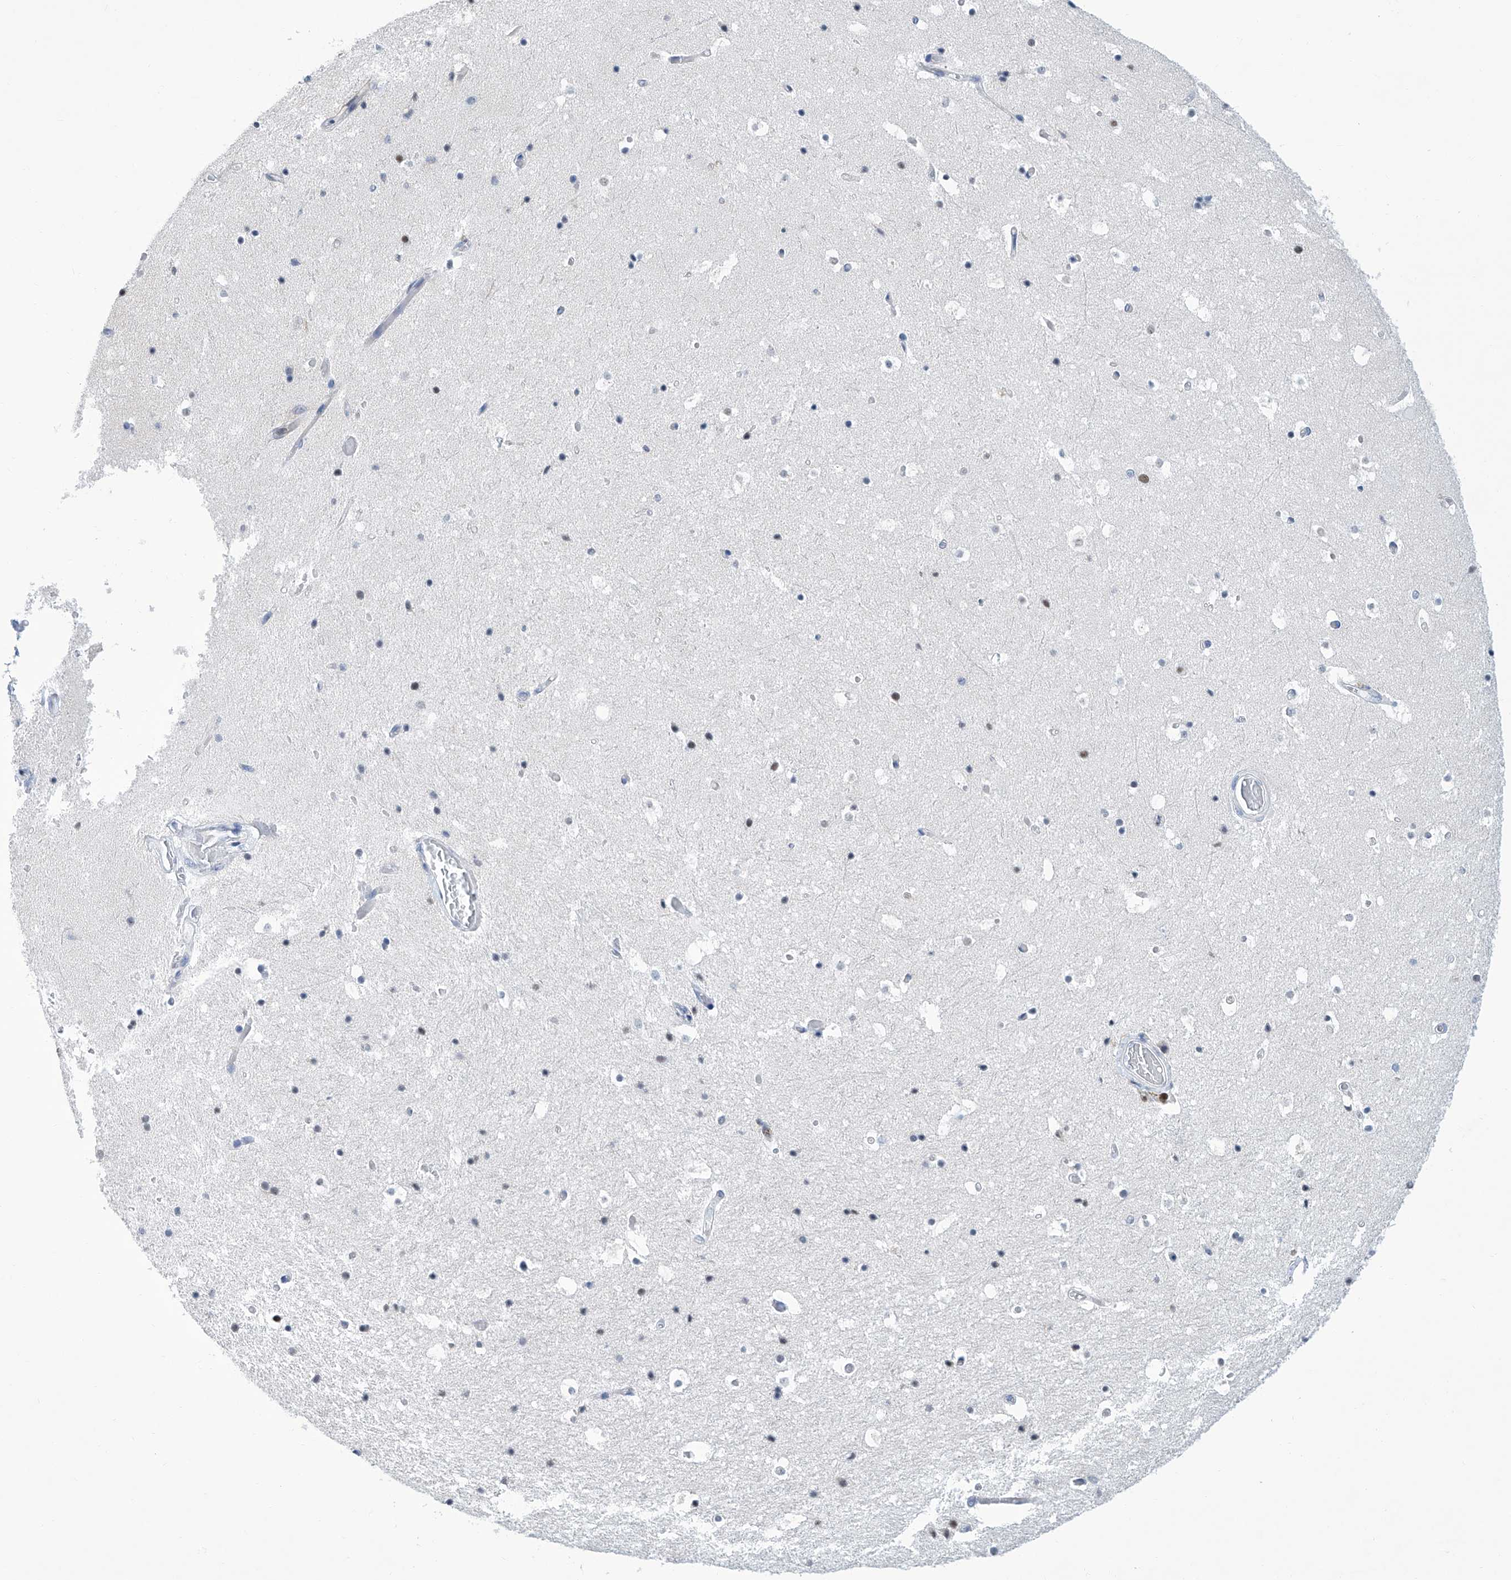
{"staining": {"intensity": "weak", "quantity": "<25%", "location": "nuclear"}, "tissue": "hippocampus", "cell_type": "Glial cells", "image_type": "normal", "snomed": [{"axis": "morphology", "description": "Normal tissue, NOS"}, {"axis": "topography", "description": "Hippocampus"}], "caption": "IHC micrograph of normal hippocampus stained for a protein (brown), which exhibits no expression in glial cells.", "gene": "SREBF2", "patient": {"sex": "female", "age": 52}}